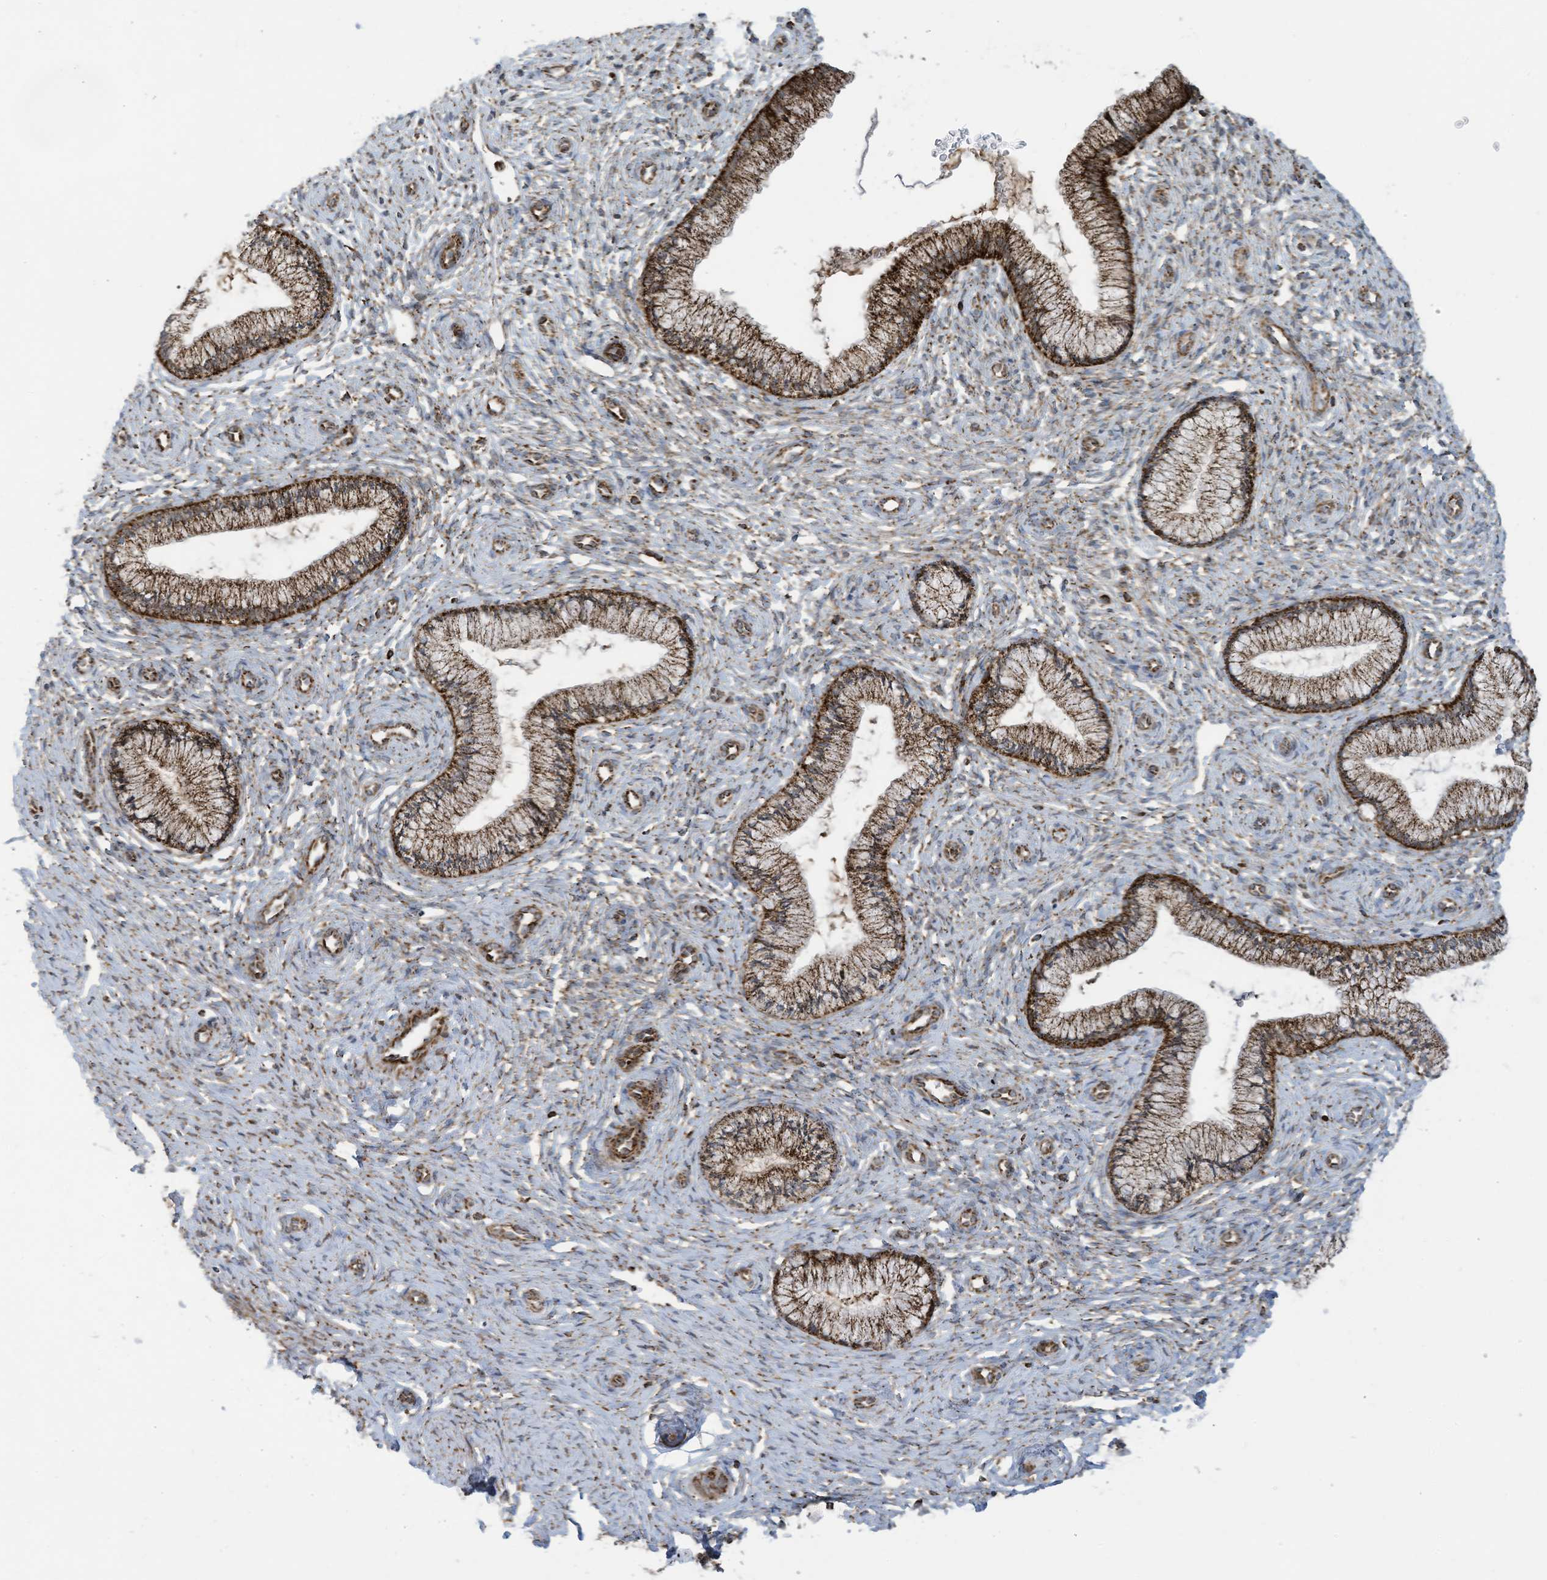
{"staining": {"intensity": "strong", "quantity": ">75%", "location": "cytoplasmic/membranous"}, "tissue": "cervix", "cell_type": "Glandular cells", "image_type": "normal", "snomed": [{"axis": "morphology", "description": "Normal tissue, NOS"}, {"axis": "topography", "description": "Cervix"}], "caption": "Unremarkable cervix demonstrates strong cytoplasmic/membranous staining in approximately >75% of glandular cells, visualized by immunohistochemistry.", "gene": "COX10", "patient": {"sex": "female", "age": 27}}